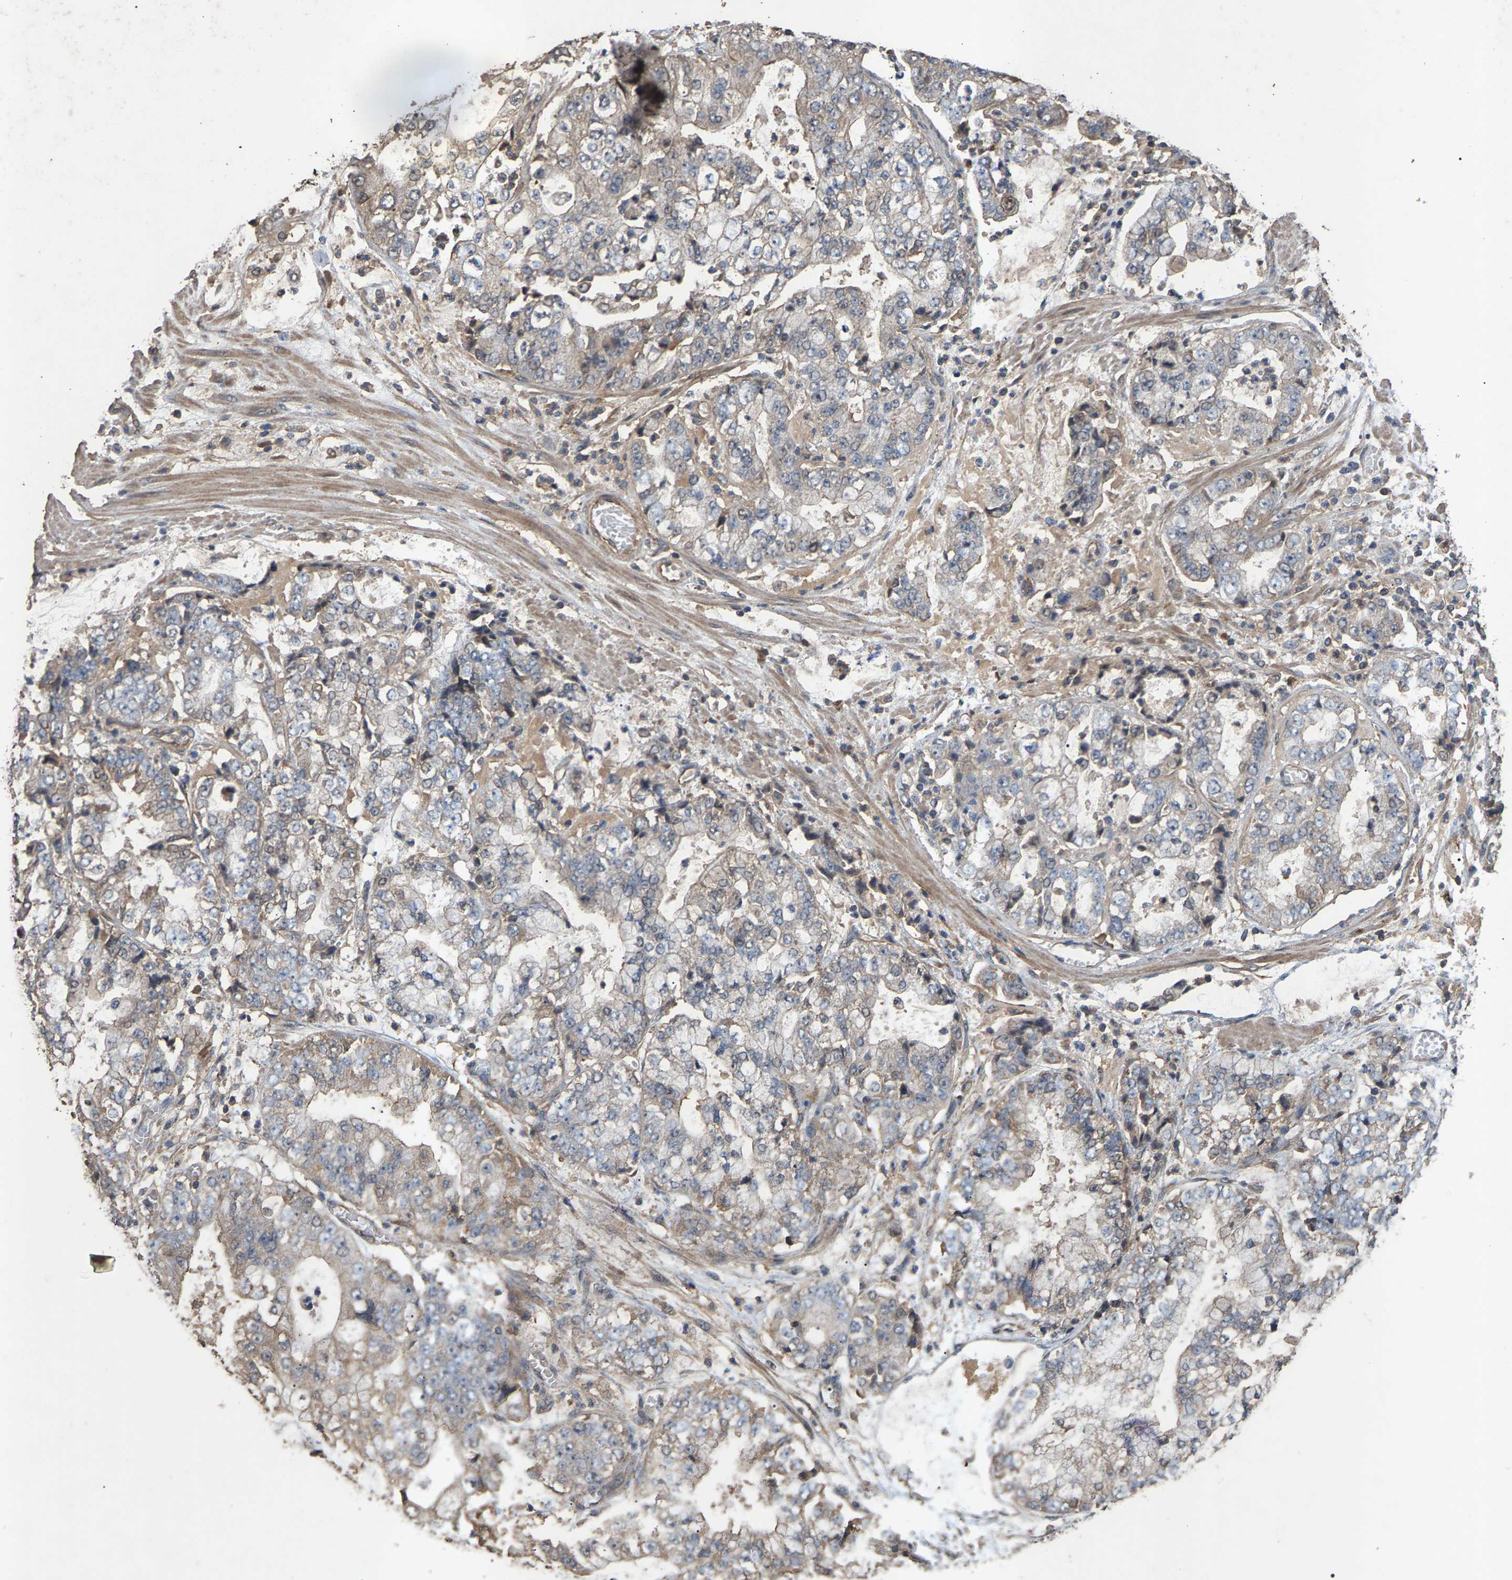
{"staining": {"intensity": "weak", "quantity": "<25%", "location": "cytoplasmic/membranous"}, "tissue": "stomach cancer", "cell_type": "Tumor cells", "image_type": "cancer", "snomed": [{"axis": "morphology", "description": "Adenocarcinoma, NOS"}, {"axis": "topography", "description": "Stomach"}], "caption": "This is an immunohistochemistry image of stomach adenocarcinoma. There is no staining in tumor cells.", "gene": "HTRA3", "patient": {"sex": "male", "age": 76}}